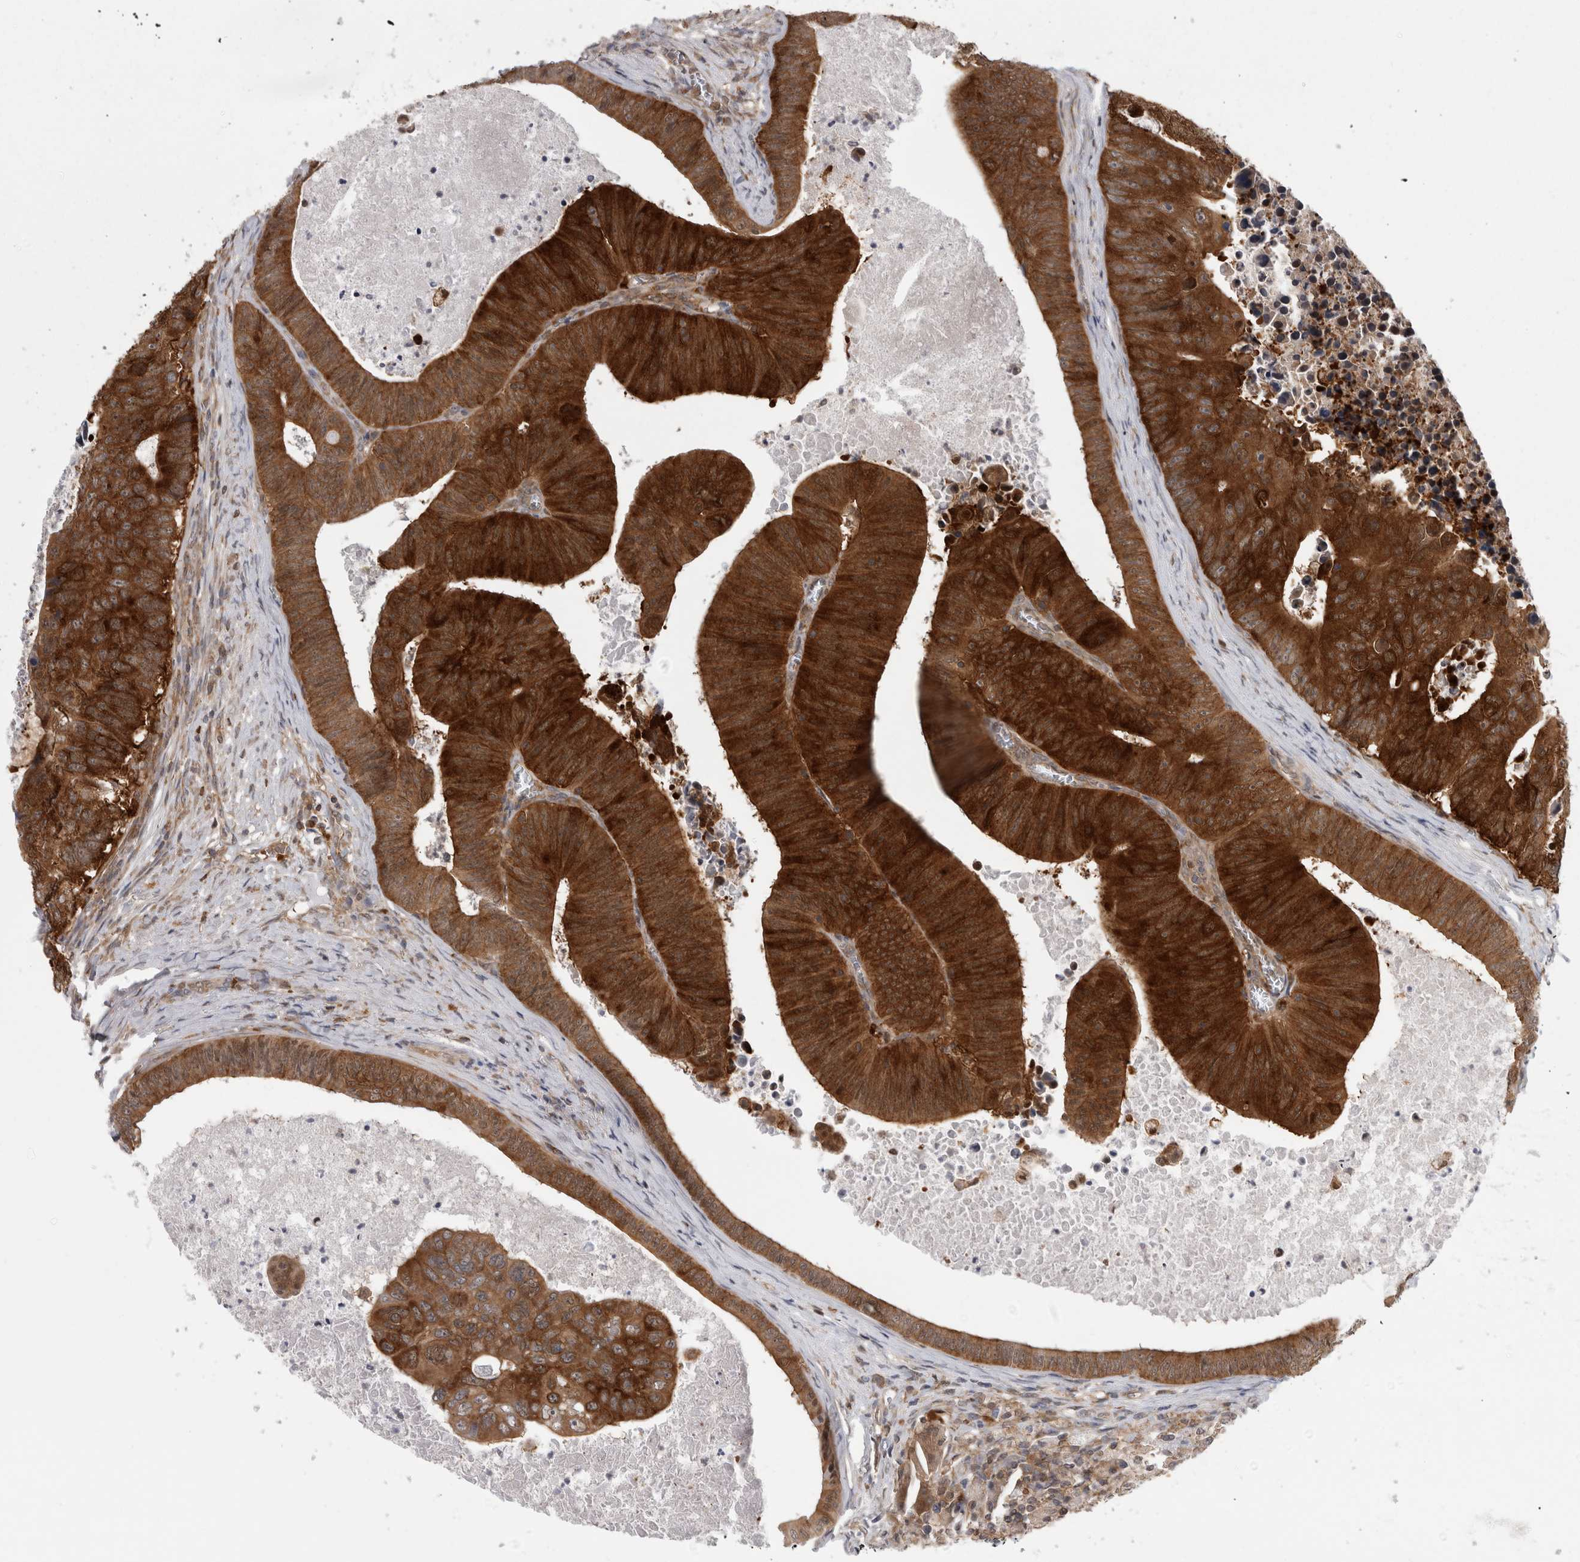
{"staining": {"intensity": "strong", "quantity": ">75%", "location": "cytoplasmic/membranous"}, "tissue": "colorectal cancer", "cell_type": "Tumor cells", "image_type": "cancer", "snomed": [{"axis": "morphology", "description": "Adenocarcinoma, NOS"}, {"axis": "topography", "description": "Colon"}], "caption": "Tumor cells exhibit high levels of strong cytoplasmic/membranous expression in about >75% of cells in human colorectal adenocarcinoma.", "gene": "CACYBP", "patient": {"sex": "male", "age": 87}}